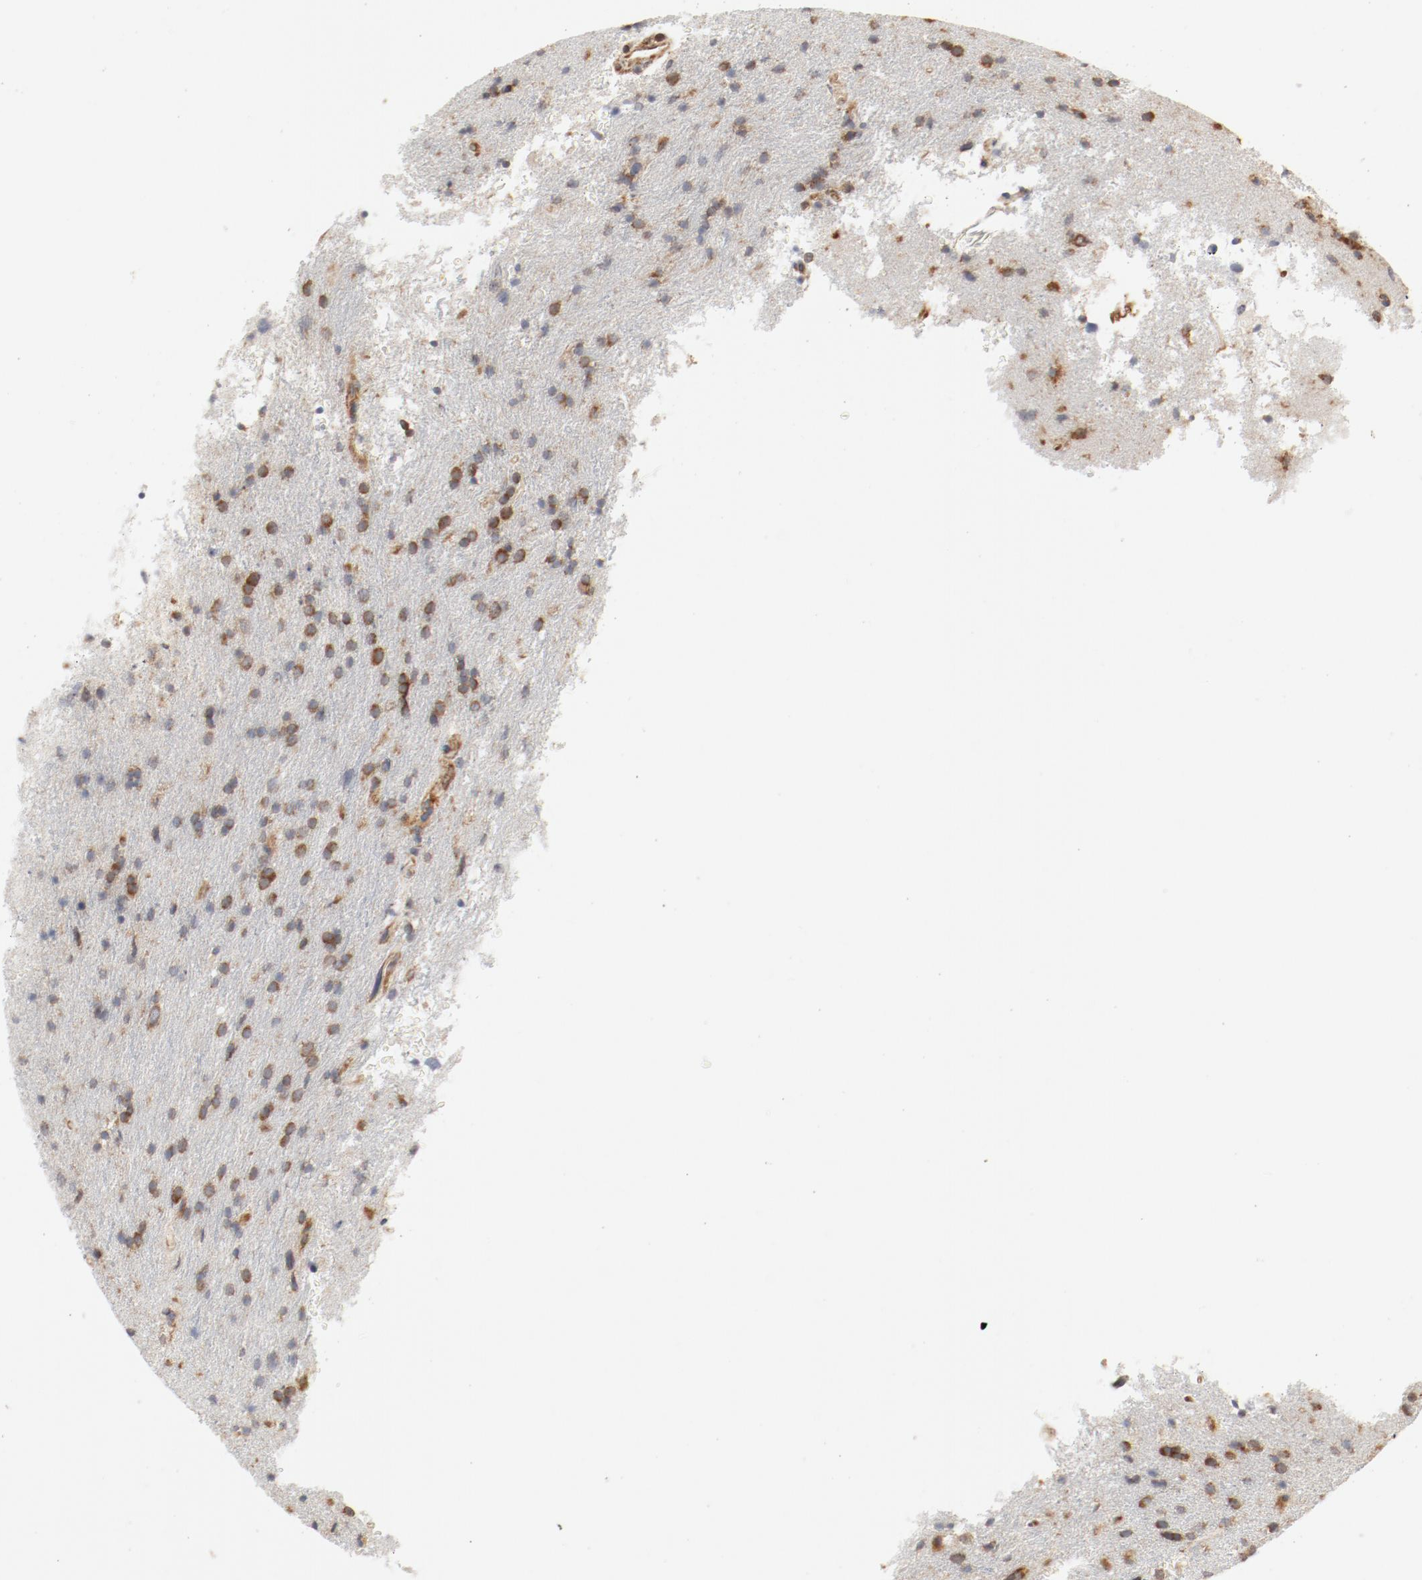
{"staining": {"intensity": "moderate", "quantity": ">75%", "location": "cytoplasmic/membranous"}, "tissue": "glioma", "cell_type": "Tumor cells", "image_type": "cancer", "snomed": [{"axis": "morphology", "description": "Glioma, malignant, High grade"}, {"axis": "topography", "description": "Brain"}], "caption": "There is medium levels of moderate cytoplasmic/membranous staining in tumor cells of glioma, as demonstrated by immunohistochemical staining (brown color).", "gene": "RPS6", "patient": {"sex": "male", "age": 33}}